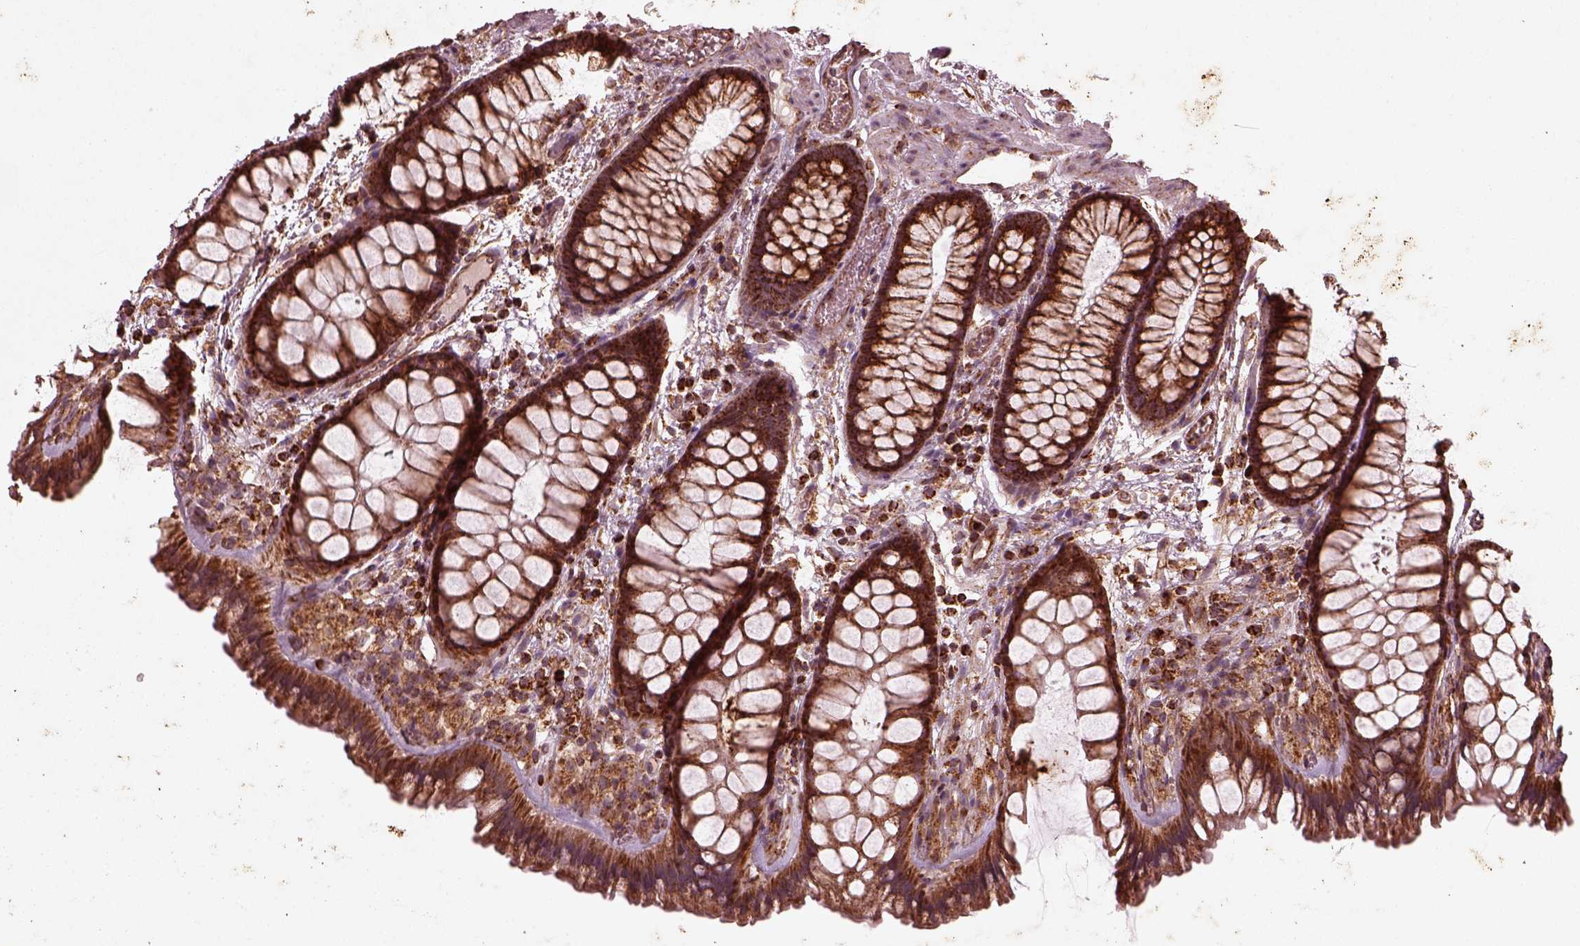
{"staining": {"intensity": "strong", "quantity": ">75%", "location": "cytoplasmic/membranous"}, "tissue": "rectum", "cell_type": "Glandular cells", "image_type": "normal", "snomed": [{"axis": "morphology", "description": "Normal tissue, NOS"}, {"axis": "topography", "description": "Rectum"}], "caption": "Immunohistochemistry photomicrograph of normal rectum stained for a protein (brown), which displays high levels of strong cytoplasmic/membranous expression in about >75% of glandular cells.", "gene": "ENSG00000285130", "patient": {"sex": "female", "age": 62}}